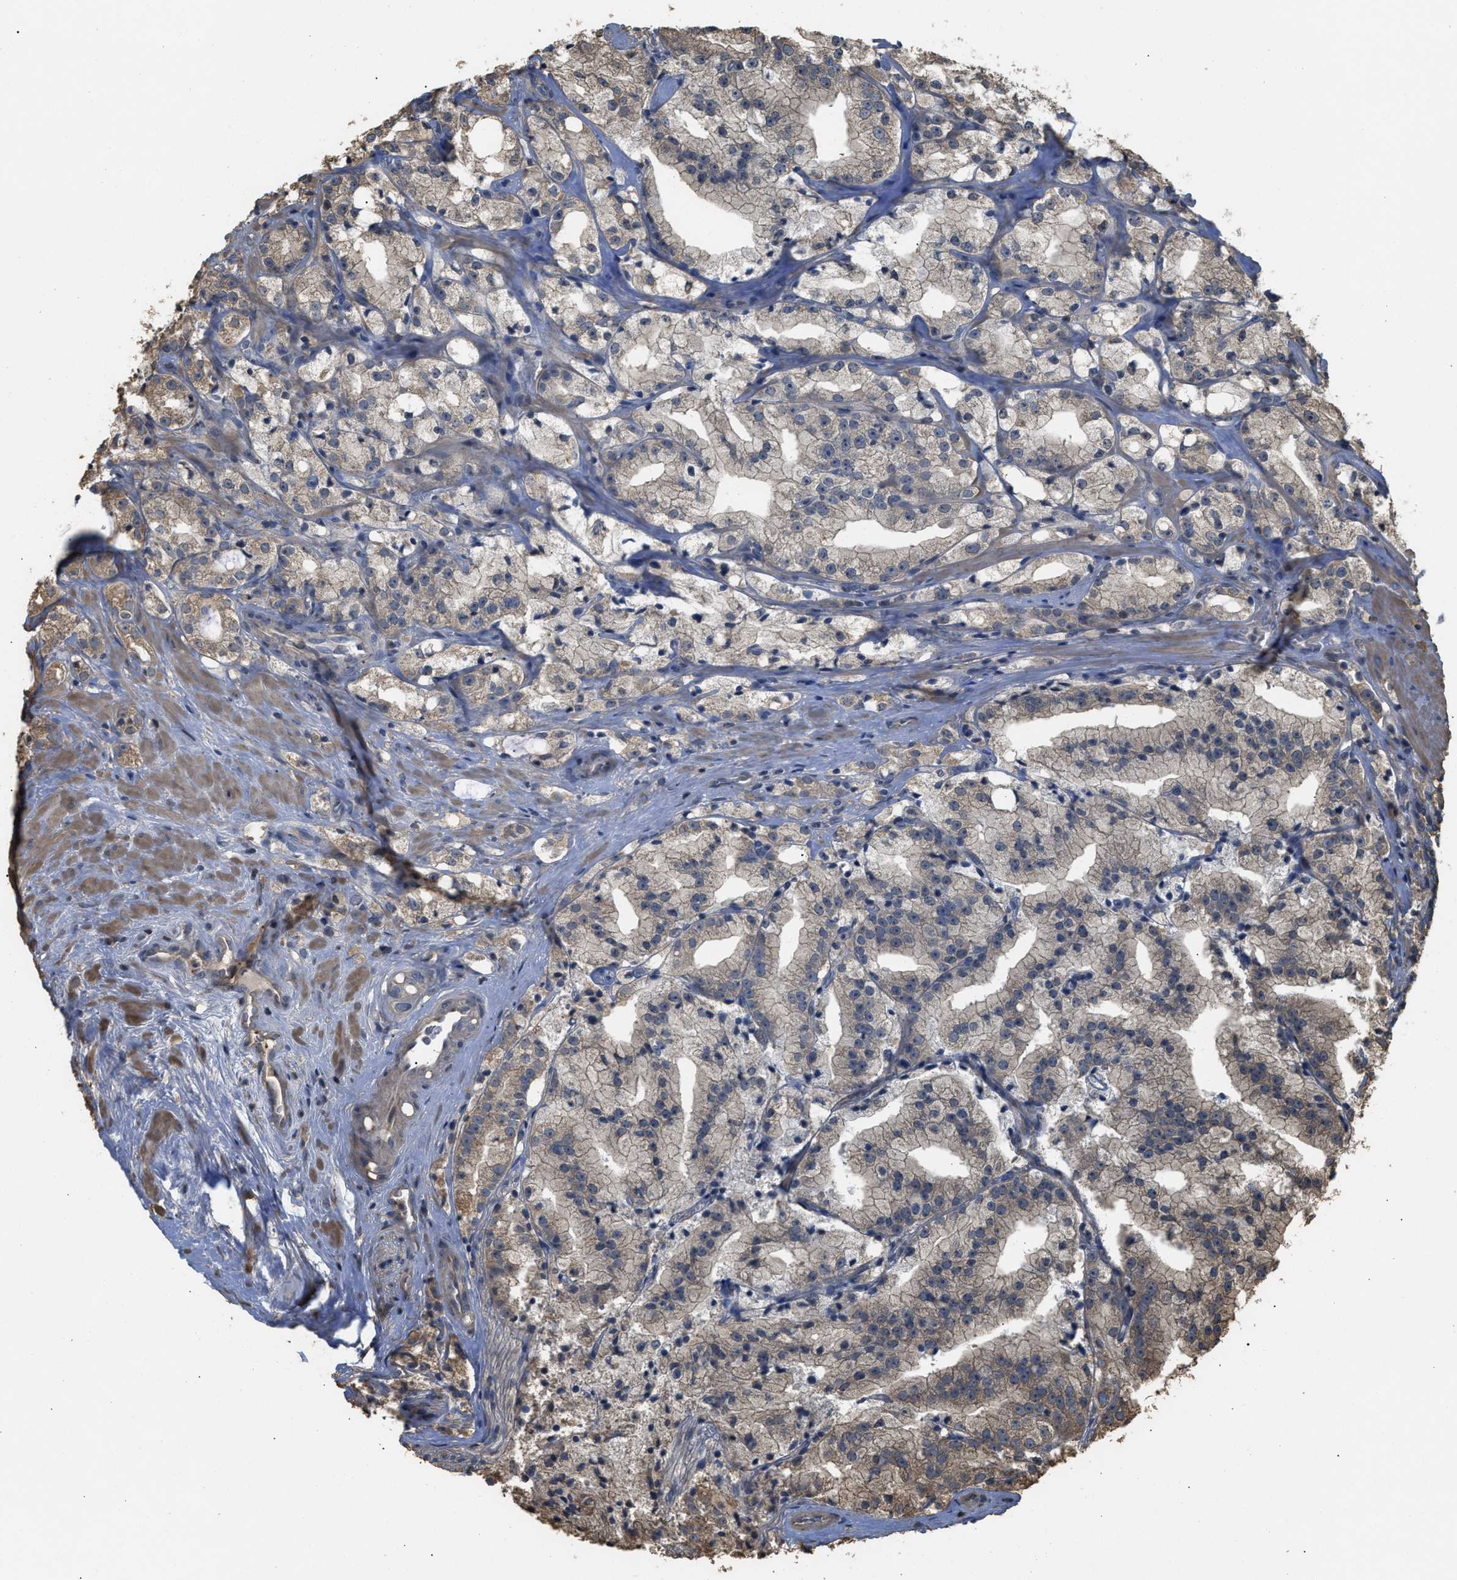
{"staining": {"intensity": "weak", "quantity": "<25%", "location": "cytoplasmic/membranous"}, "tissue": "prostate cancer", "cell_type": "Tumor cells", "image_type": "cancer", "snomed": [{"axis": "morphology", "description": "Adenocarcinoma, High grade"}, {"axis": "topography", "description": "Prostate"}], "caption": "Prostate high-grade adenocarcinoma was stained to show a protein in brown. There is no significant positivity in tumor cells.", "gene": "ARHGDIA", "patient": {"sex": "male", "age": 64}}